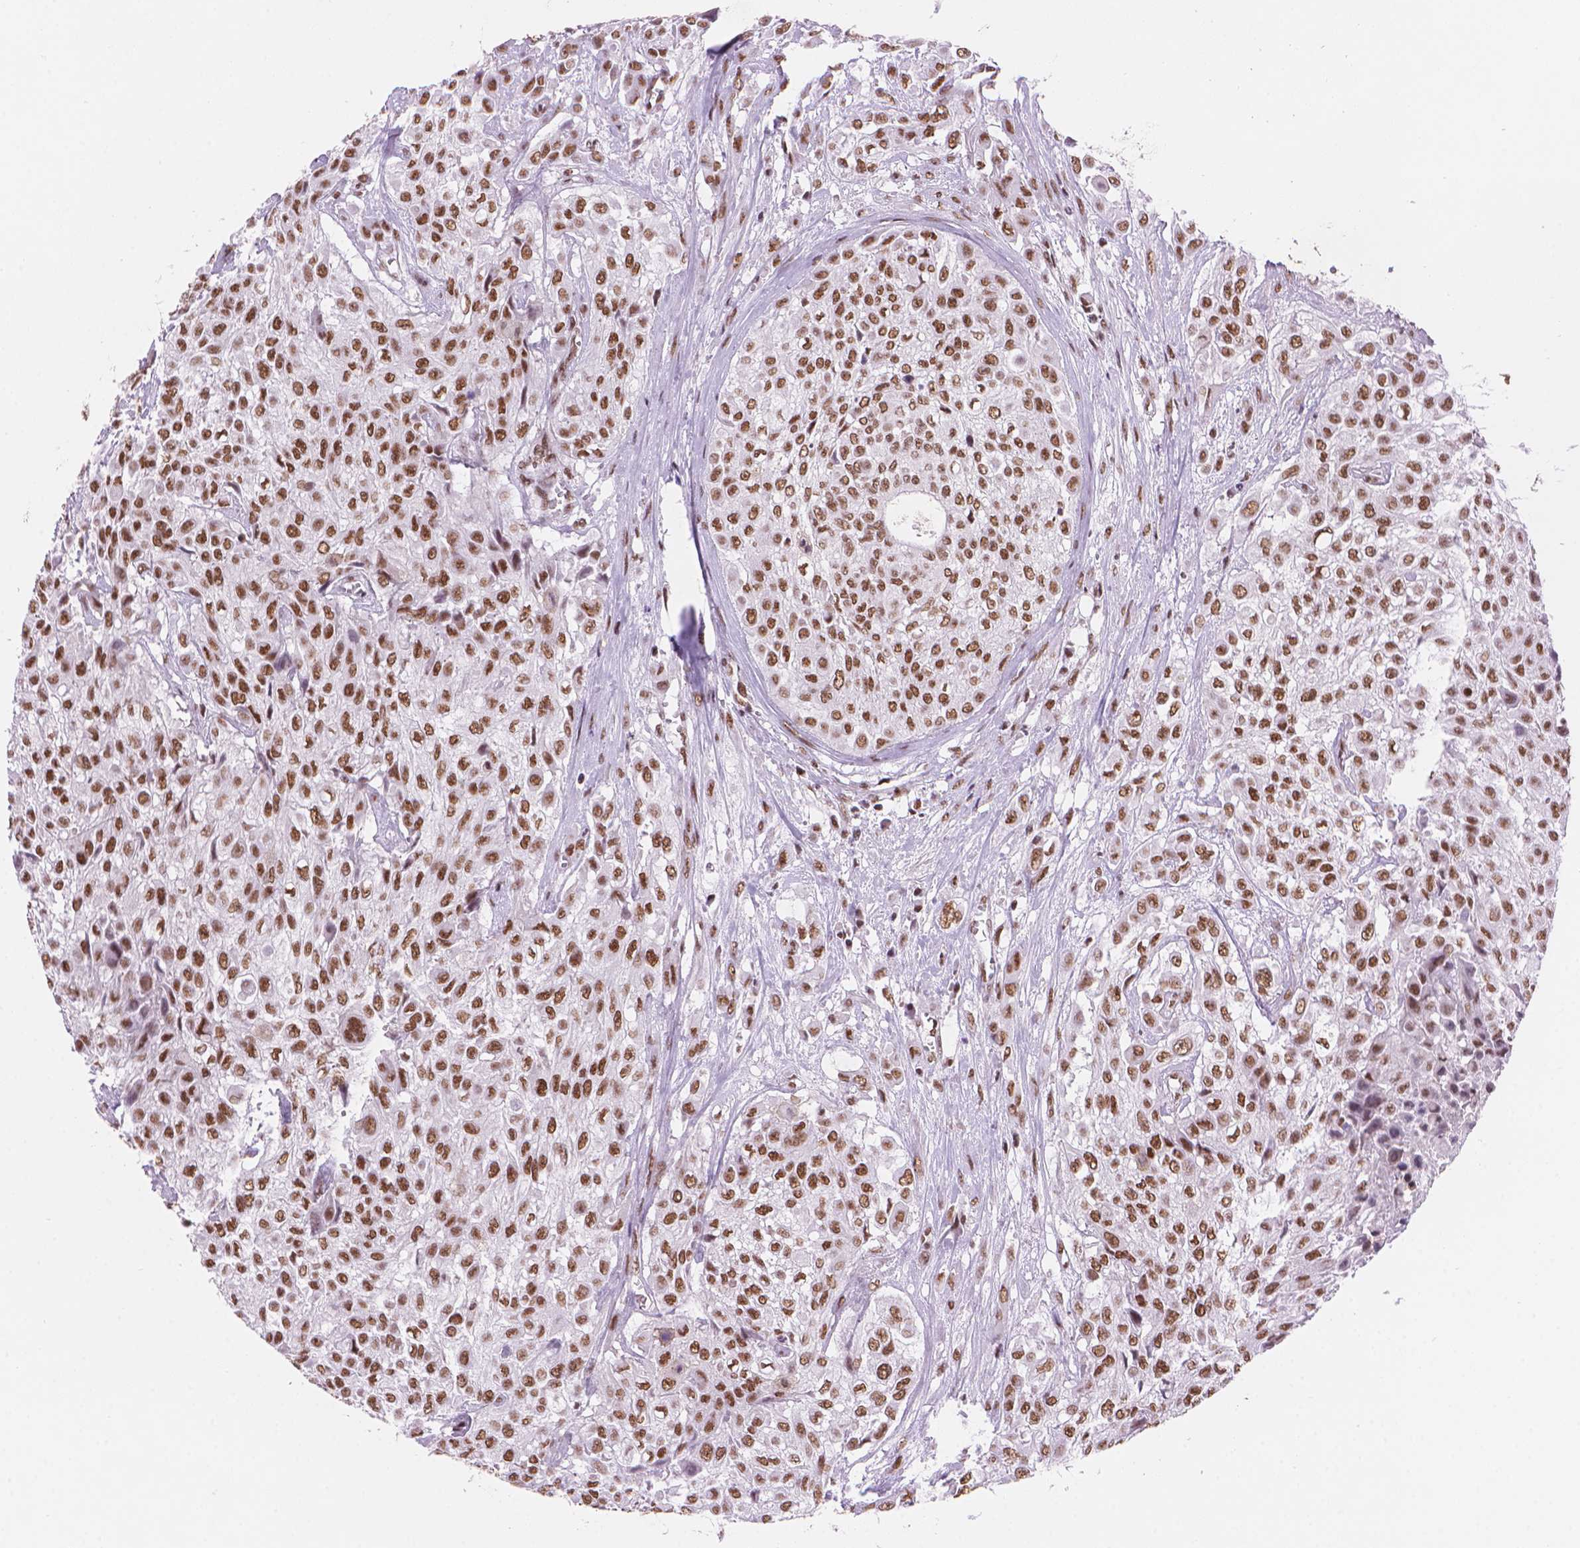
{"staining": {"intensity": "moderate", "quantity": ">75%", "location": "nuclear"}, "tissue": "urothelial cancer", "cell_type": "Tumor cells", "image_type": "cancer", "snomed": [{"axis": "morphology", "description": "Urothelial carcinoma, High grade"}, {"axis": "topography", "description": "Urinary bladder"}], "caption": "Immunohistochemical staining of human urothelial cancer displays moderate nuclear protein positivity in approximately >75% of tumor cells.", "gene": "RPA4", "patient": {"sex": "male", "age": 57}}